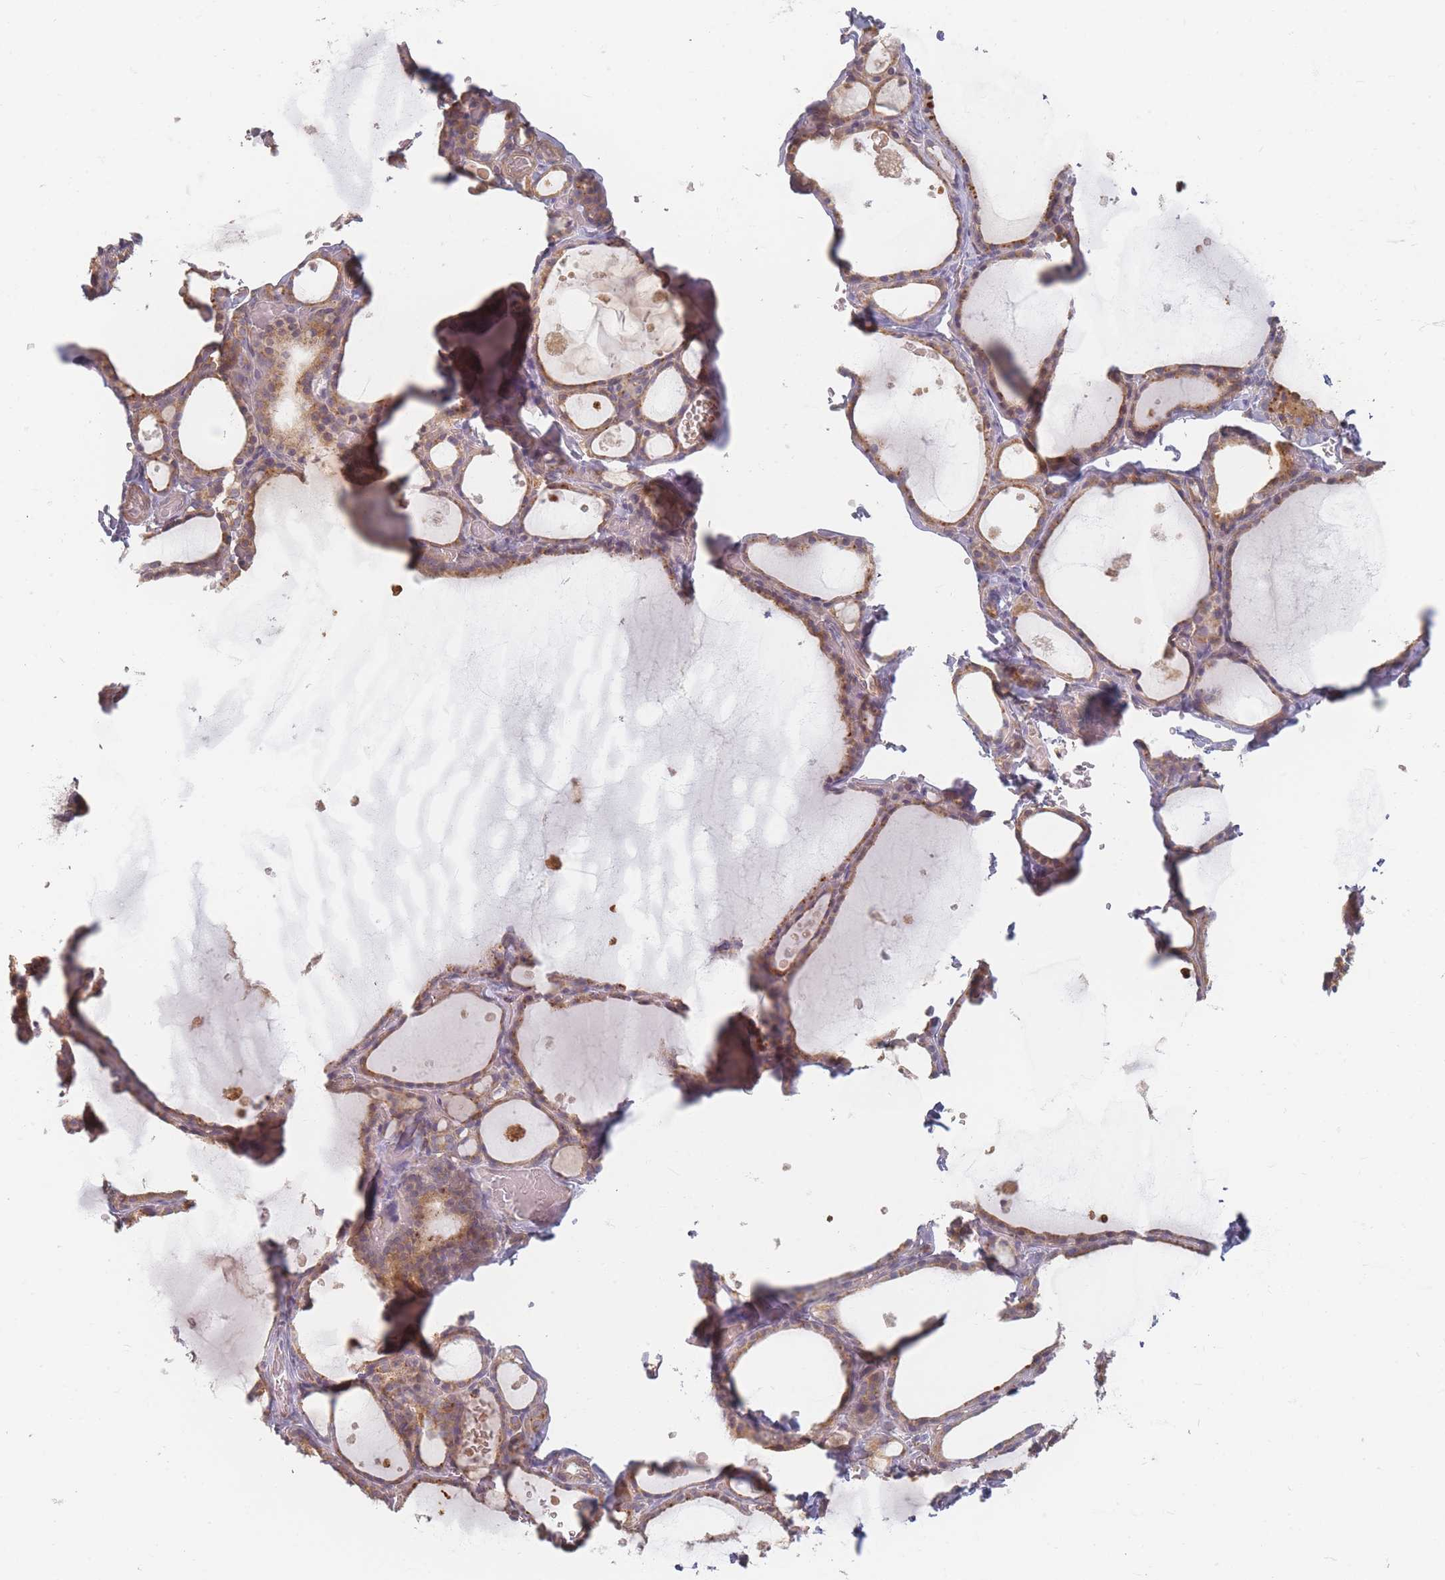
{"staining": {"intensity": "moderate", "quantity": ">75%", "location": "cytoplasmic/membranous"}, "tissue": "thyroid gland", "cell_type": "Glandular cells", "image_type": "normal", "snomed": [{"axis": "morphology", "description": "Normal tissue, NOS"}, {"axis": "topography", "description": "Thyroid gland"}], "caption": "Immunohistochemistry (IHC) photomicrograph of normal thyroid gland stained for a protein (brown), which displays medium levels of moderate cytoplasmic/membranous staining in about >75% of glandular cells.", "gene": "SLC35F3", "patient": {"sex": "male", "age": 56}}